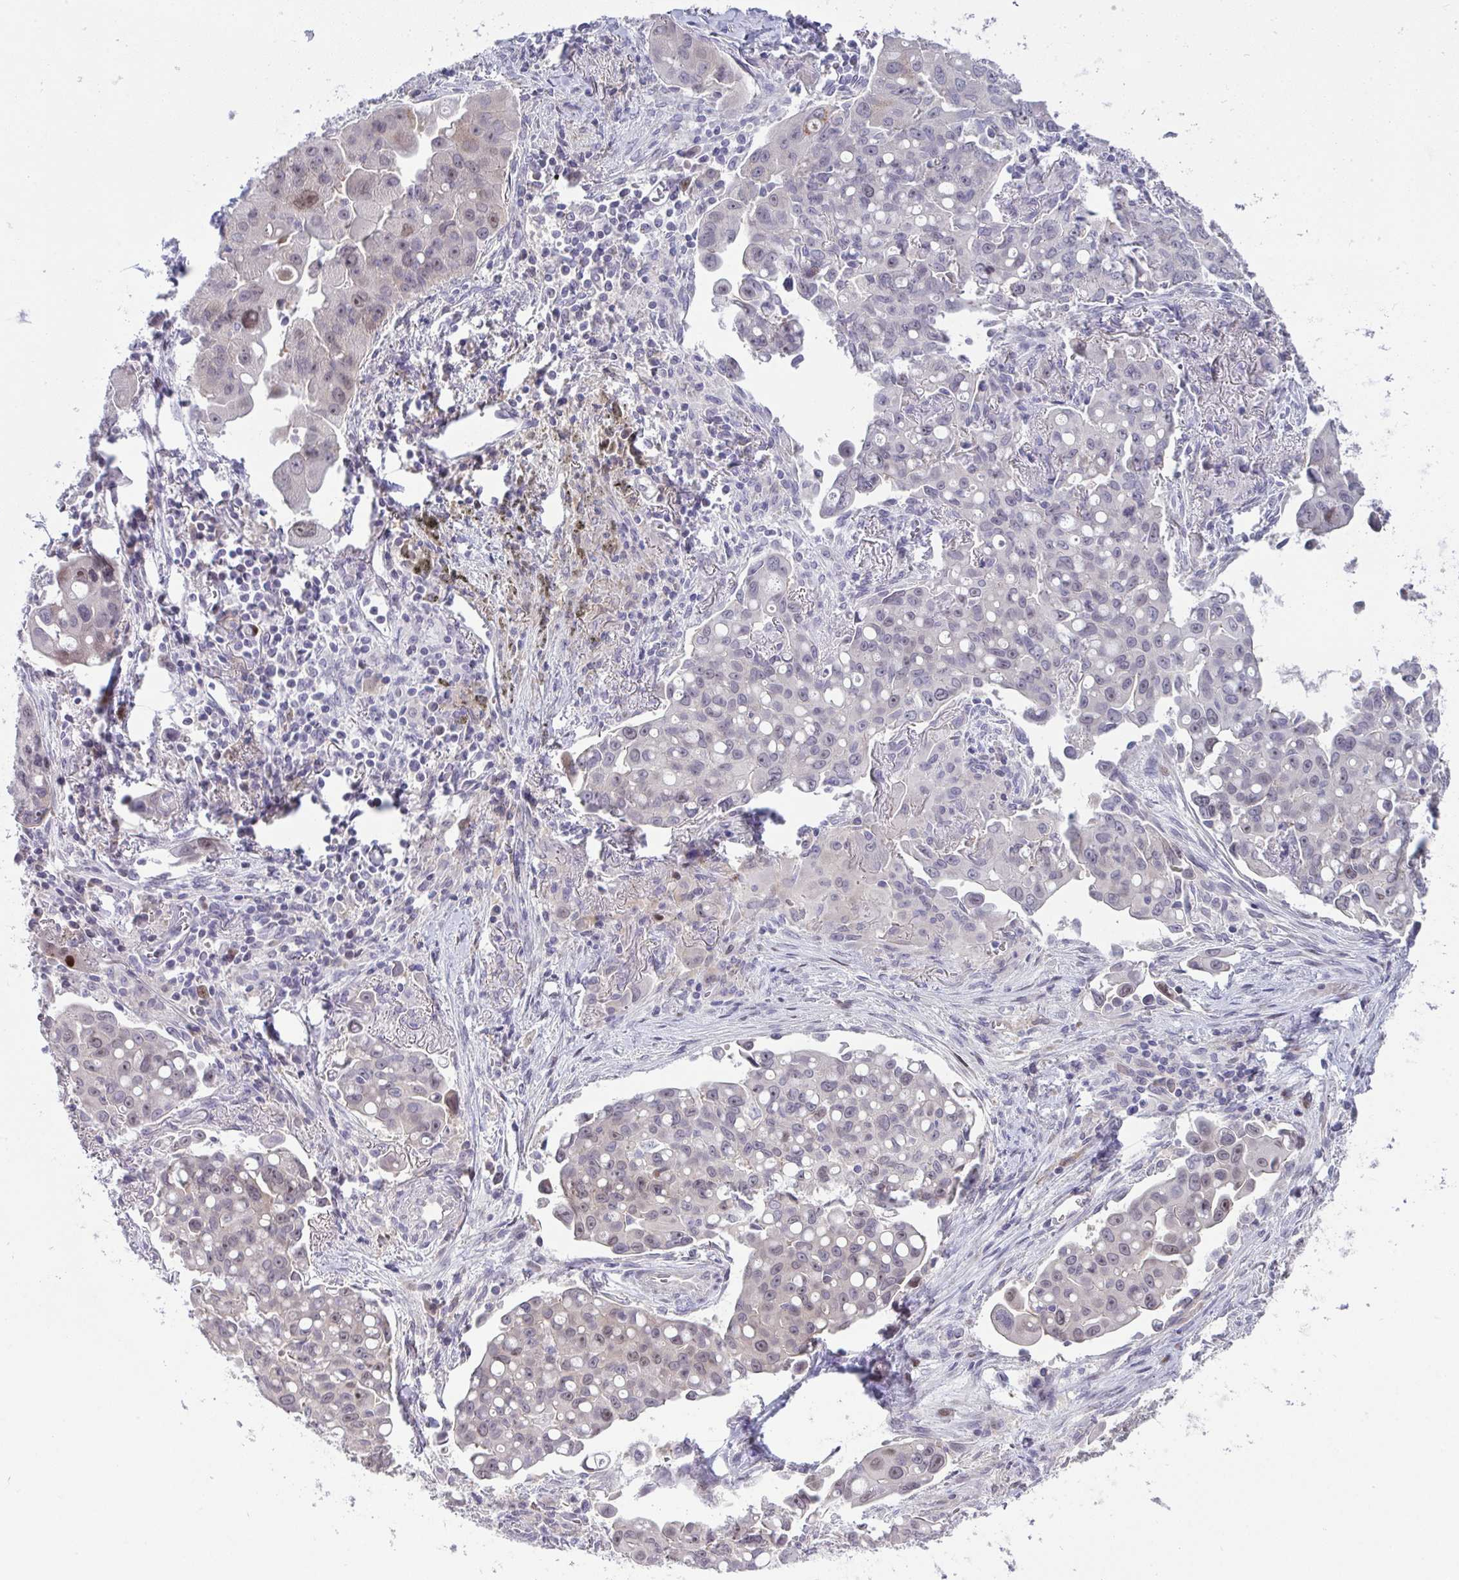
{"staining": {"intensity": "weak", "quantity": "<25%", "location": "nuclear"}, "tissue": "lung cancer", "cell_type": "Tumor cells", "image_type": "cancer", "snomed": [{"axis": "morphology", "description": "Adenocarcinoma, NOS"}, {"axis": "topography", "description": "Lung"}], "caption": "High magnification brightfield microscopy of adenocarcinoma (lung) stained with DAB (3,3'-diaminobenzidine) (brown) and counterstained with hematoxylin (blue): tumor cells show no significant expression.", "gene": "GALNT16", "patient": {"sex": "male", "age": 68}}